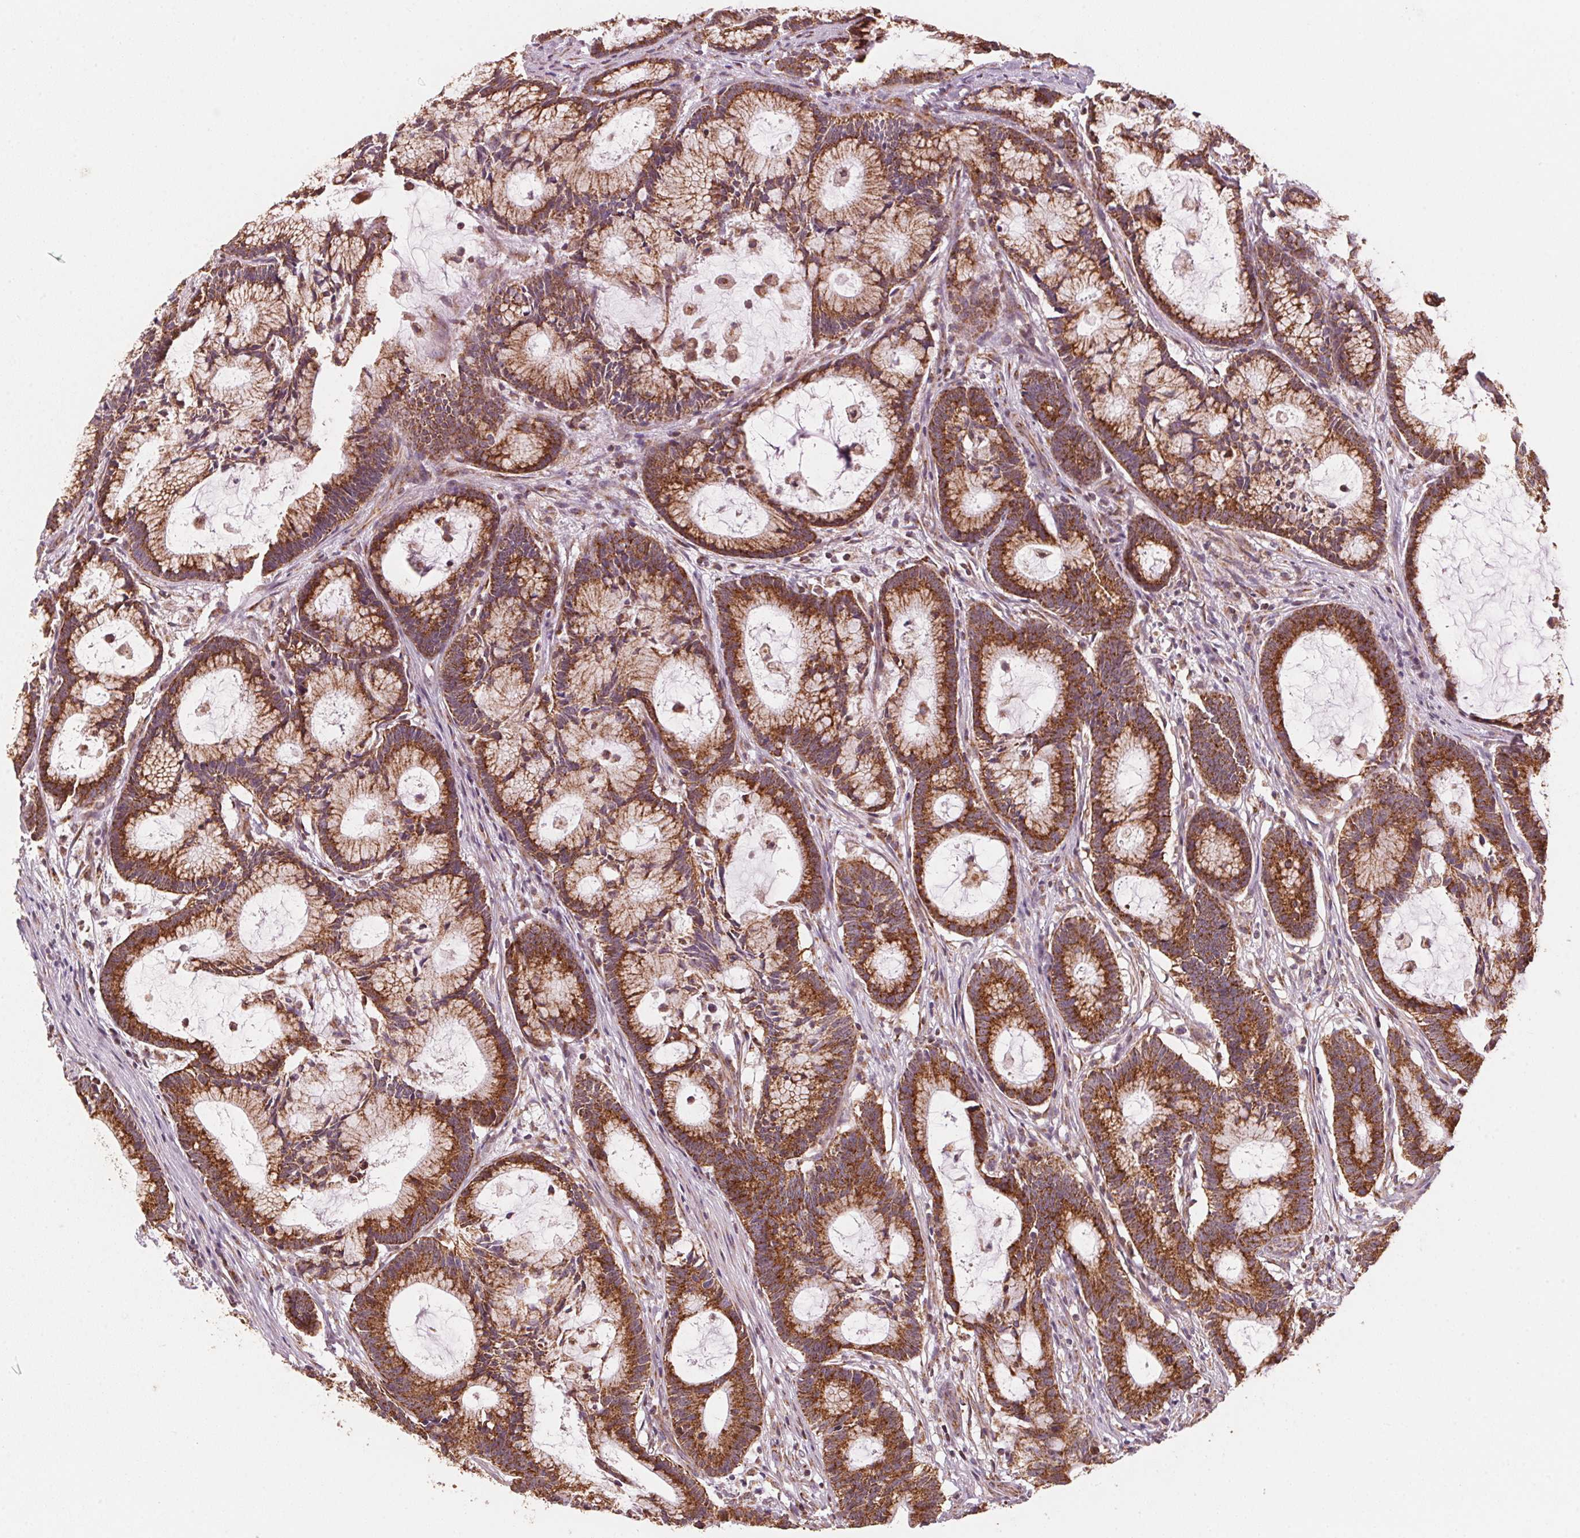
{"staining": {"intensity": "strong", "quantity": ">75%", "location": "cytoplasmic/membranous"}, "tissue": "colorectal cancer", "cell_type": "Tumor cells", "image_type": "cancer", "snomed": [{"axis": "morphology", "description": "Adenocarcinoma, NOS"}, {"axis": "topography", "description": "Colon"}], "caption": "Colorectal cancer (adenocarcinoma) stained with immunohistochemistry (IHC) displays strong cytoplasmic/membranous staining in approximately >75% of tumor cells.", "gene": "TOMM70", "patient": {"sex": "female", "age": 78}}